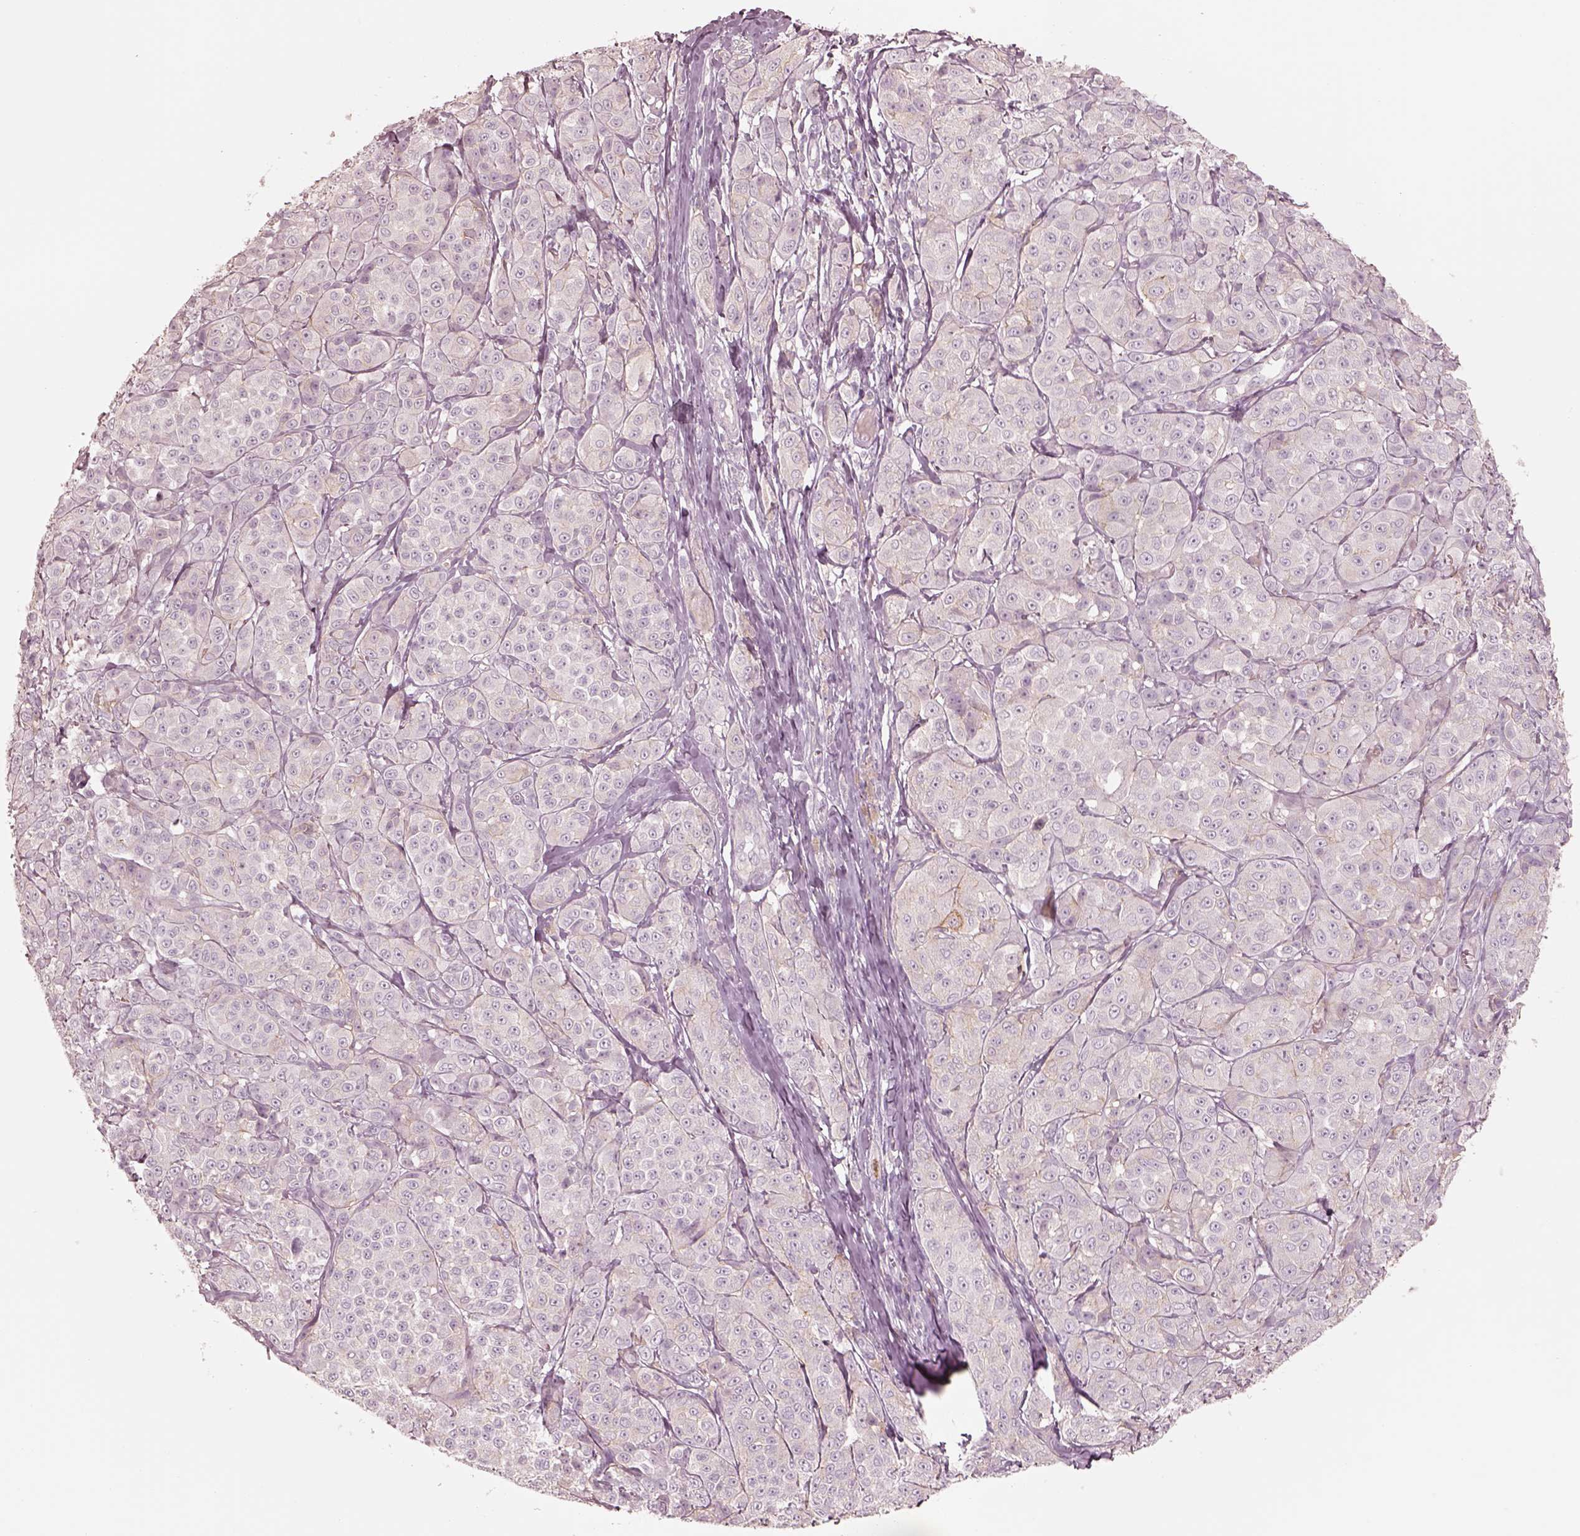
{"staining": {"intensity": "negative", "quantity": "none", "location": "none"}, "tissue": "melanoma", "cell_type": "Tumor cells", "image_type": "cancer", "snomed": [{"axis": "morphology", "description": "Malignant melanoma, NOS"}, {"axis": "topography", "description": "Skin"}], "caption": "Tumor cells show no significant protein positivity in melanoma.", "gene": "GPRIN1", "patient": {"sex": "male", "age": 89}}